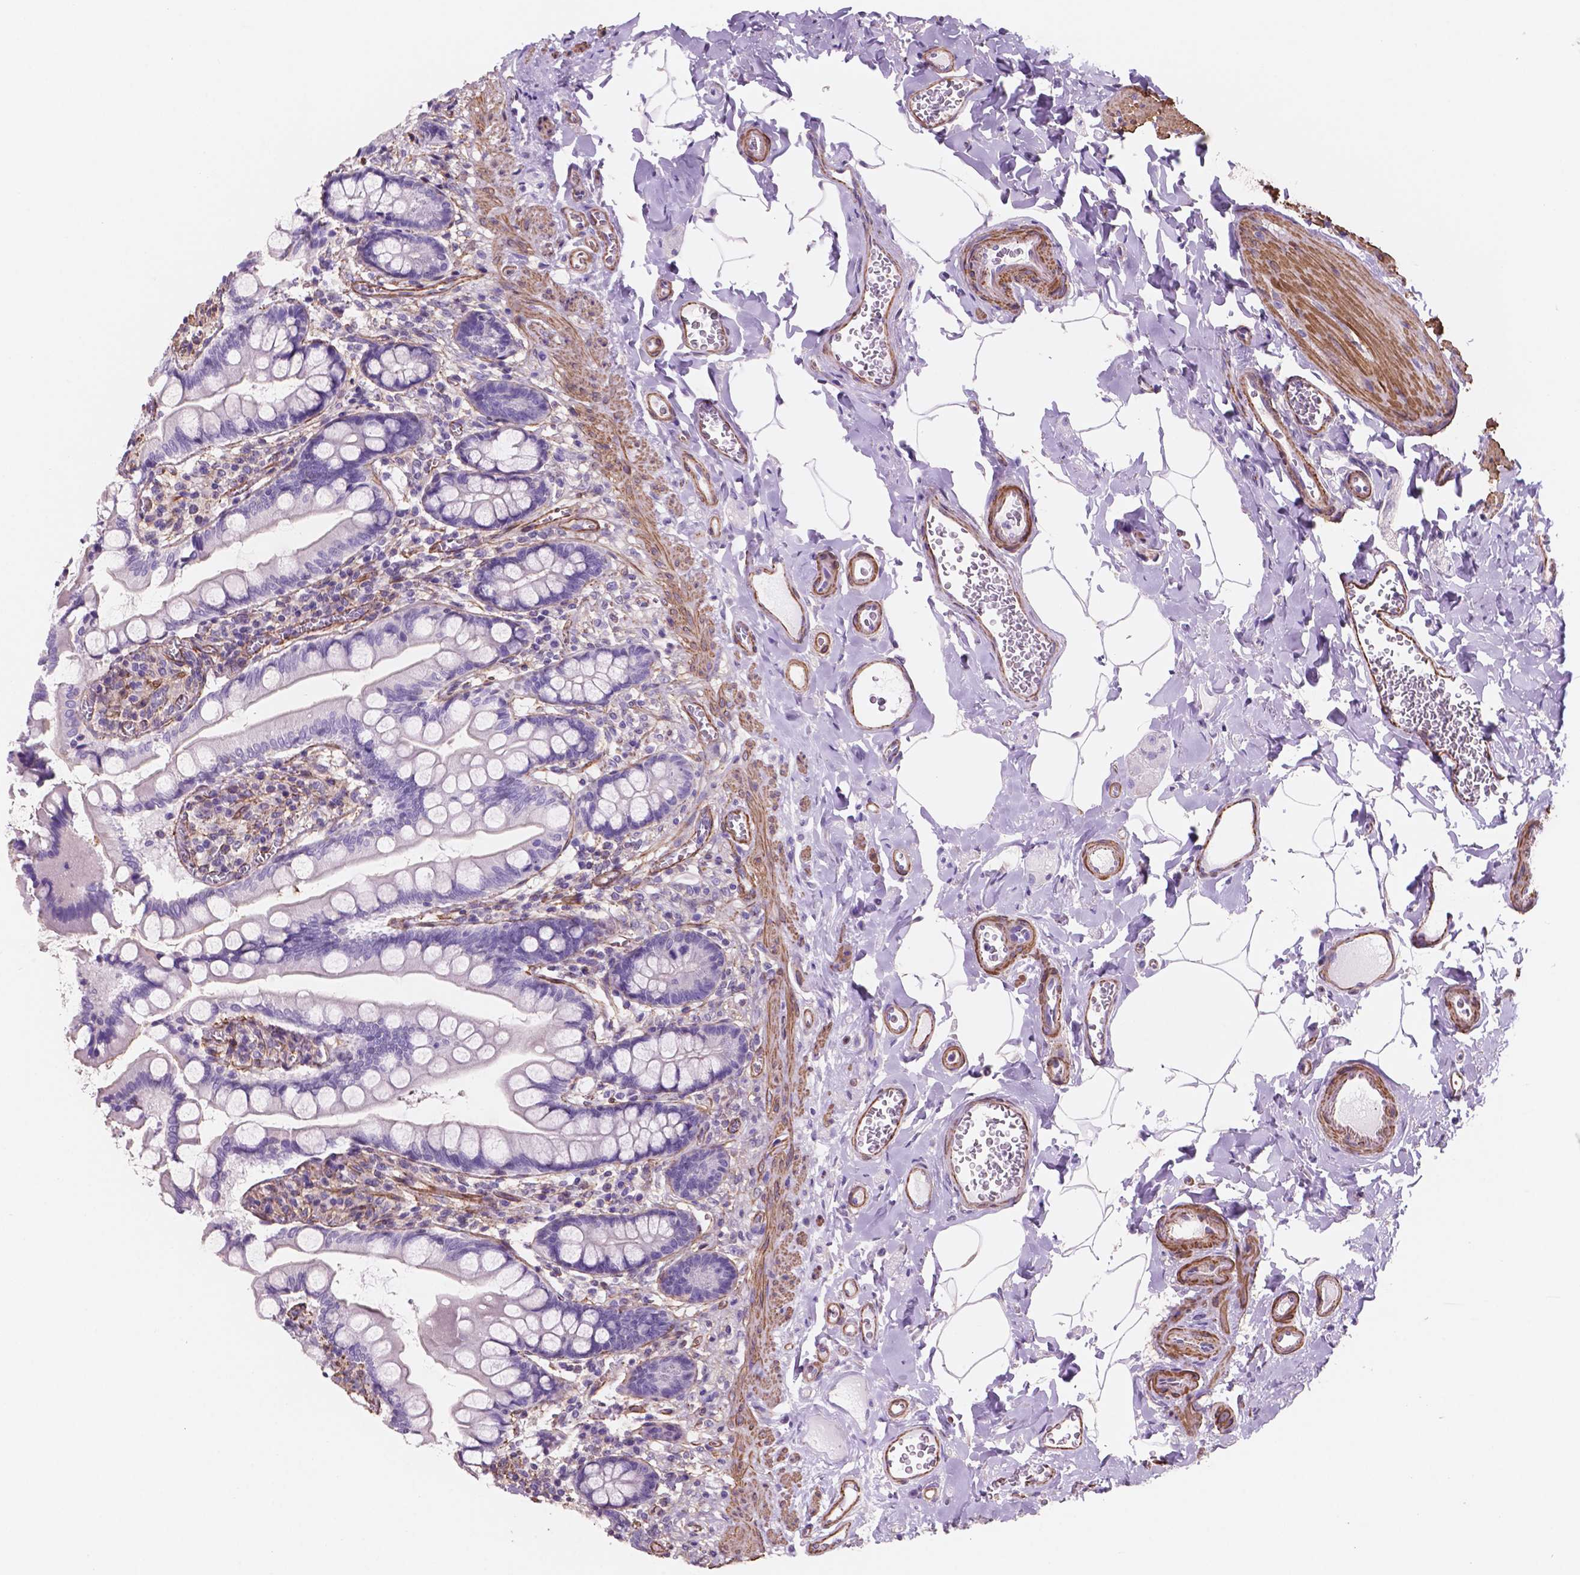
{"staining": {"intensity": "negative", "quantity": "none", "location": "none"}, "tissue": "small intestine", "cell_type": "Glandular cells", "image_type": "normal", "snomed": [{"axis": "morphology", "description": "Normal tissue, NOS"}, {"axis": "topography", "description": "Small intestine"}], "caption": "This is a photomicrograph of immunohistochemistry (IHC) staining of unremarkable small intestine, which shows no staining in glandular cells. Brightfield microscopy of immunohistochemistry stained with DAB (brown) and hematoxylin (blue), captured at high magnification.", "gene": "TOR2A", "patient": {"sex": "female", "age": 56}}